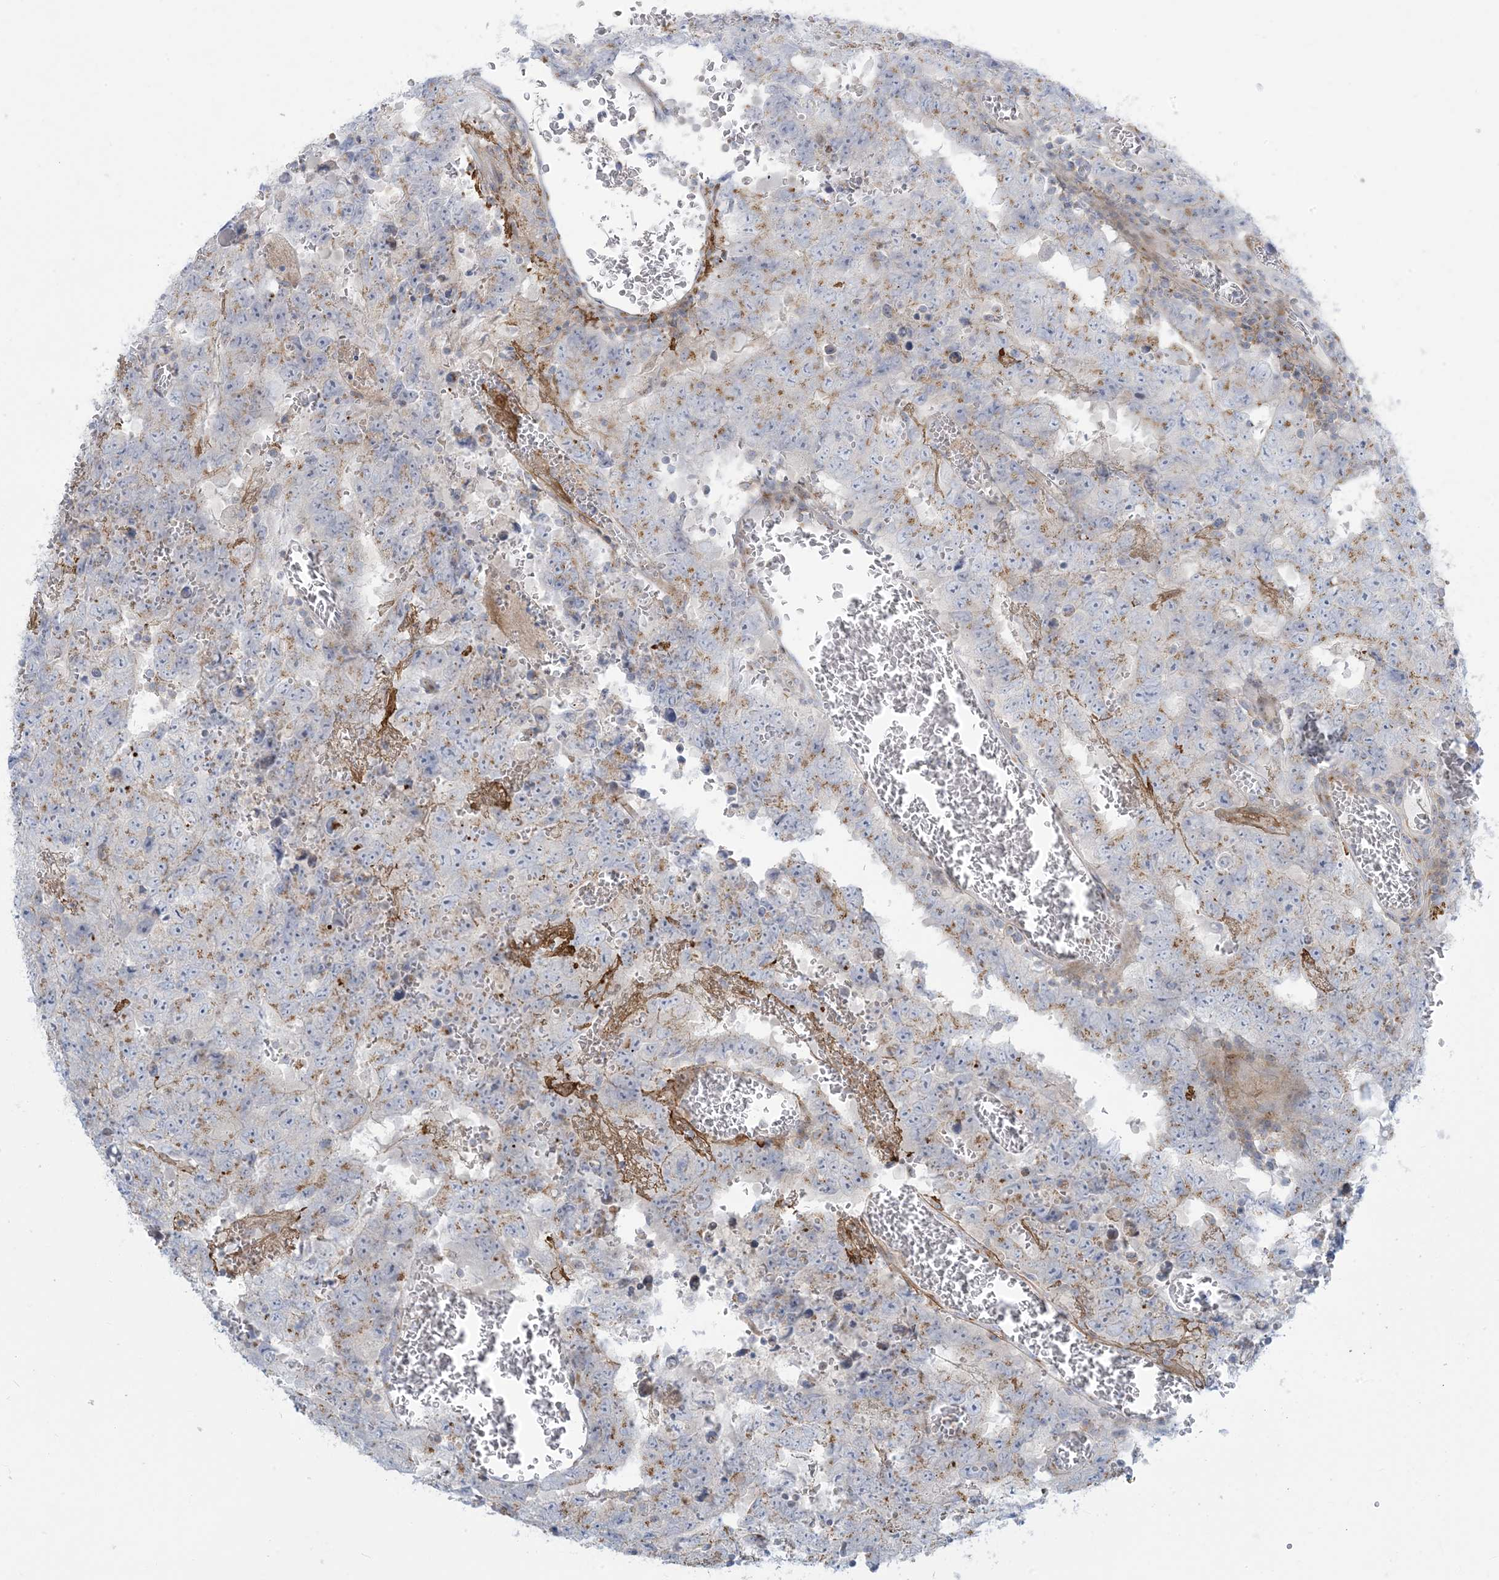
{"staining": {"intensity": "moderate", "quantity": "25%-75%", "location": "cytoplasmic/membranous"}, "tissue": "testis cancer", "cell_type": "Tumor cells", "image_type": "cancer", "snomed": [{"axis": "morphology", "description": "Carcinoma, Embryonal, NOS"}, {"axis": "topography", "description": "Testis"}], "caption": "Immunohistochemistry staining of testis embryonal carcinoma, which reveals medium levels of moderate cytoplasmic/membranous expression in approximately 25%-75% of tumor cells indicating moderate cytoplasmic/membranous protein staining. The staining was performed using DAB (brown) for protein detection and nuclei were counterstained in hematoxylin (blue).", "gene": "AFTPH", "patient": {"sex": "male", "age": 26}}